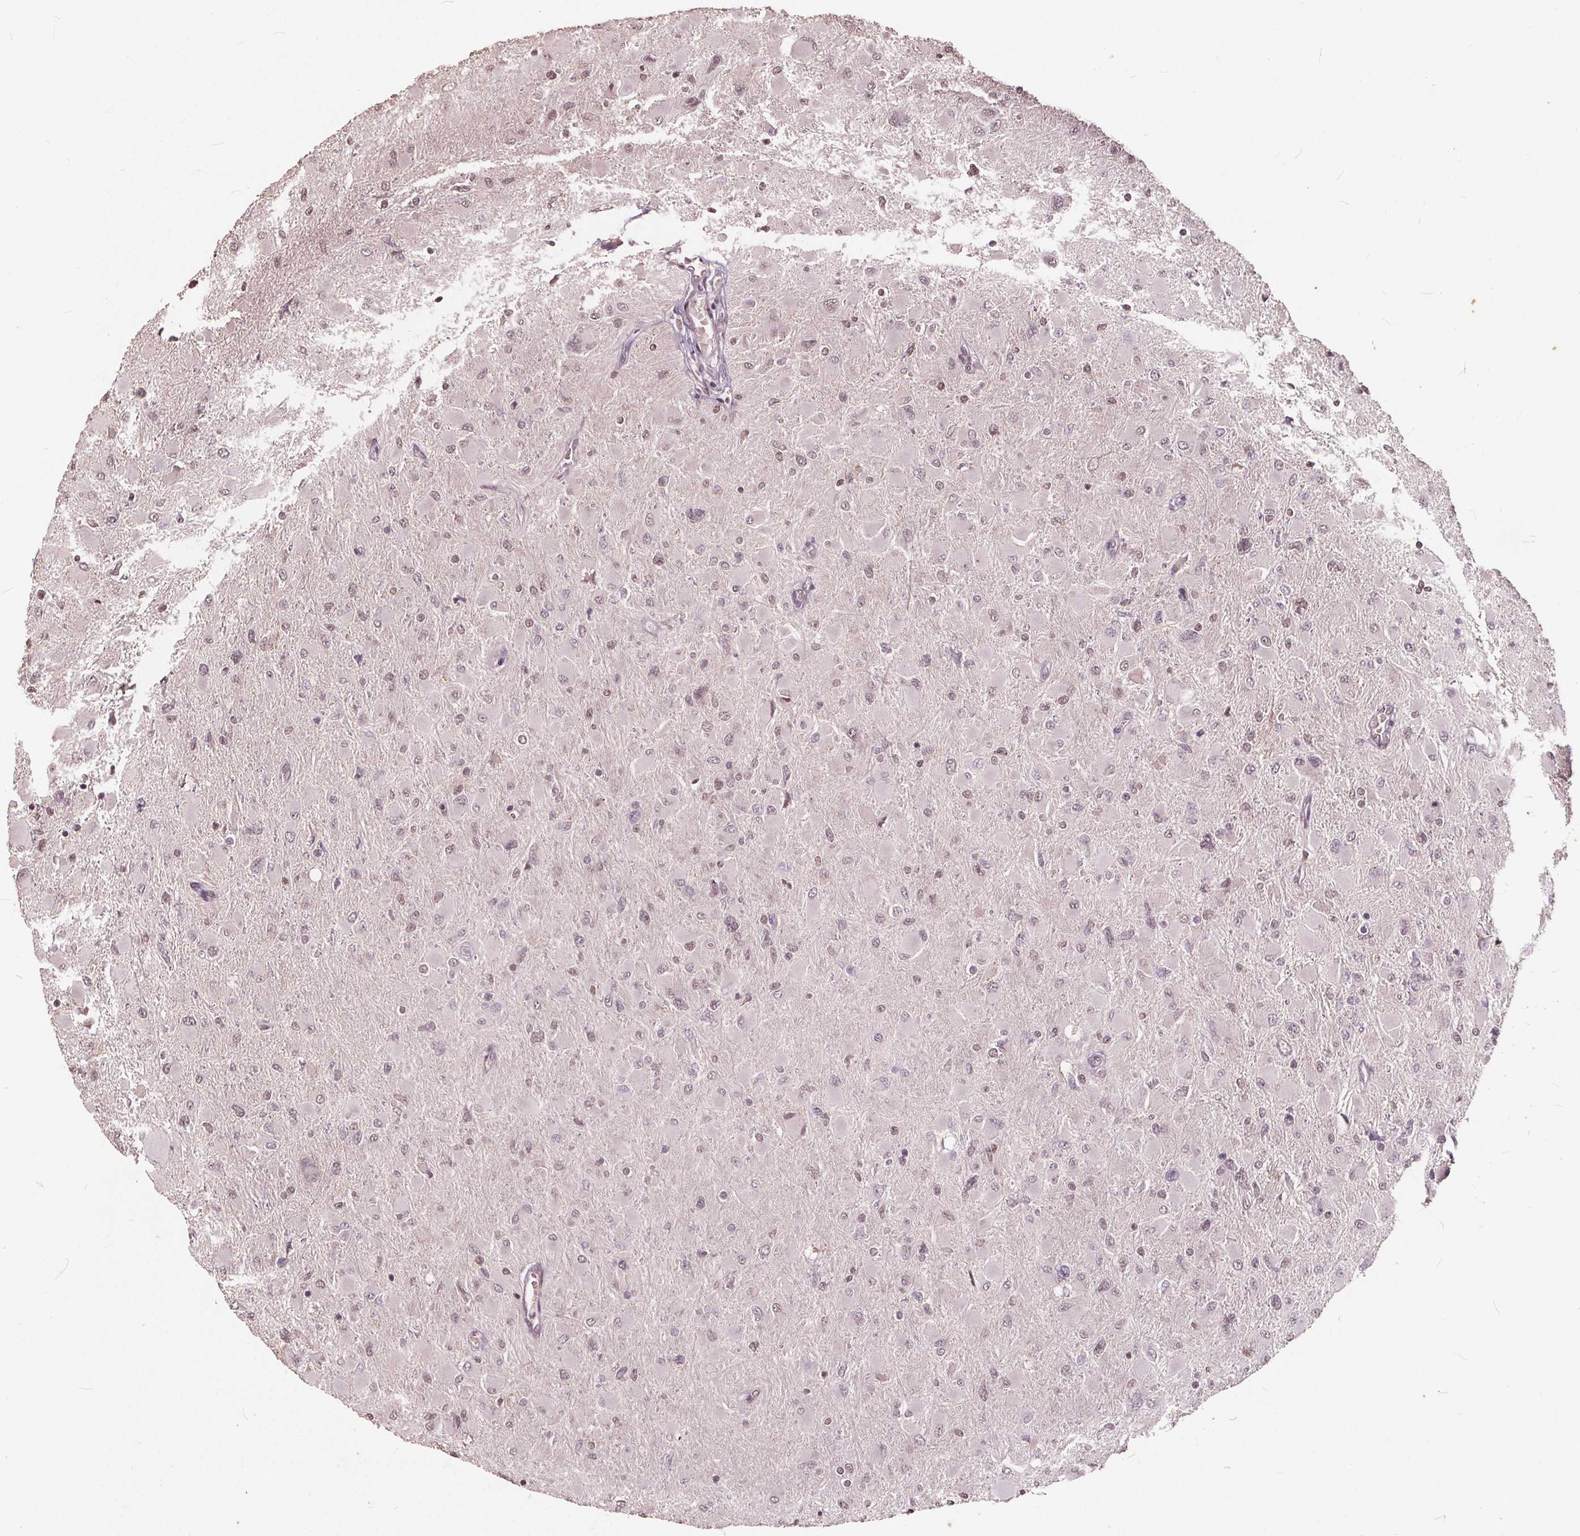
{"staining": {"intensity": "weak", "quantity": "<25%", "location": "nuclear"}, "tissue": "glioma", "cell_type": "Tumor cells", "image_type": "cancer", "snomed": [{"axis": "morphology", "description": "Glioma, malignant, High grade"}, {"axis": "topography", "description": "Cerebral cortex"}], "caption": "Tumor cells are negative for protein expression in human glioma. The staining is performed using DAB brown chromogen with nuclei counter-stained in using hematoxylin.", "gene": "DNMT3B", "patient": {"sex": "female", "age": 36}}